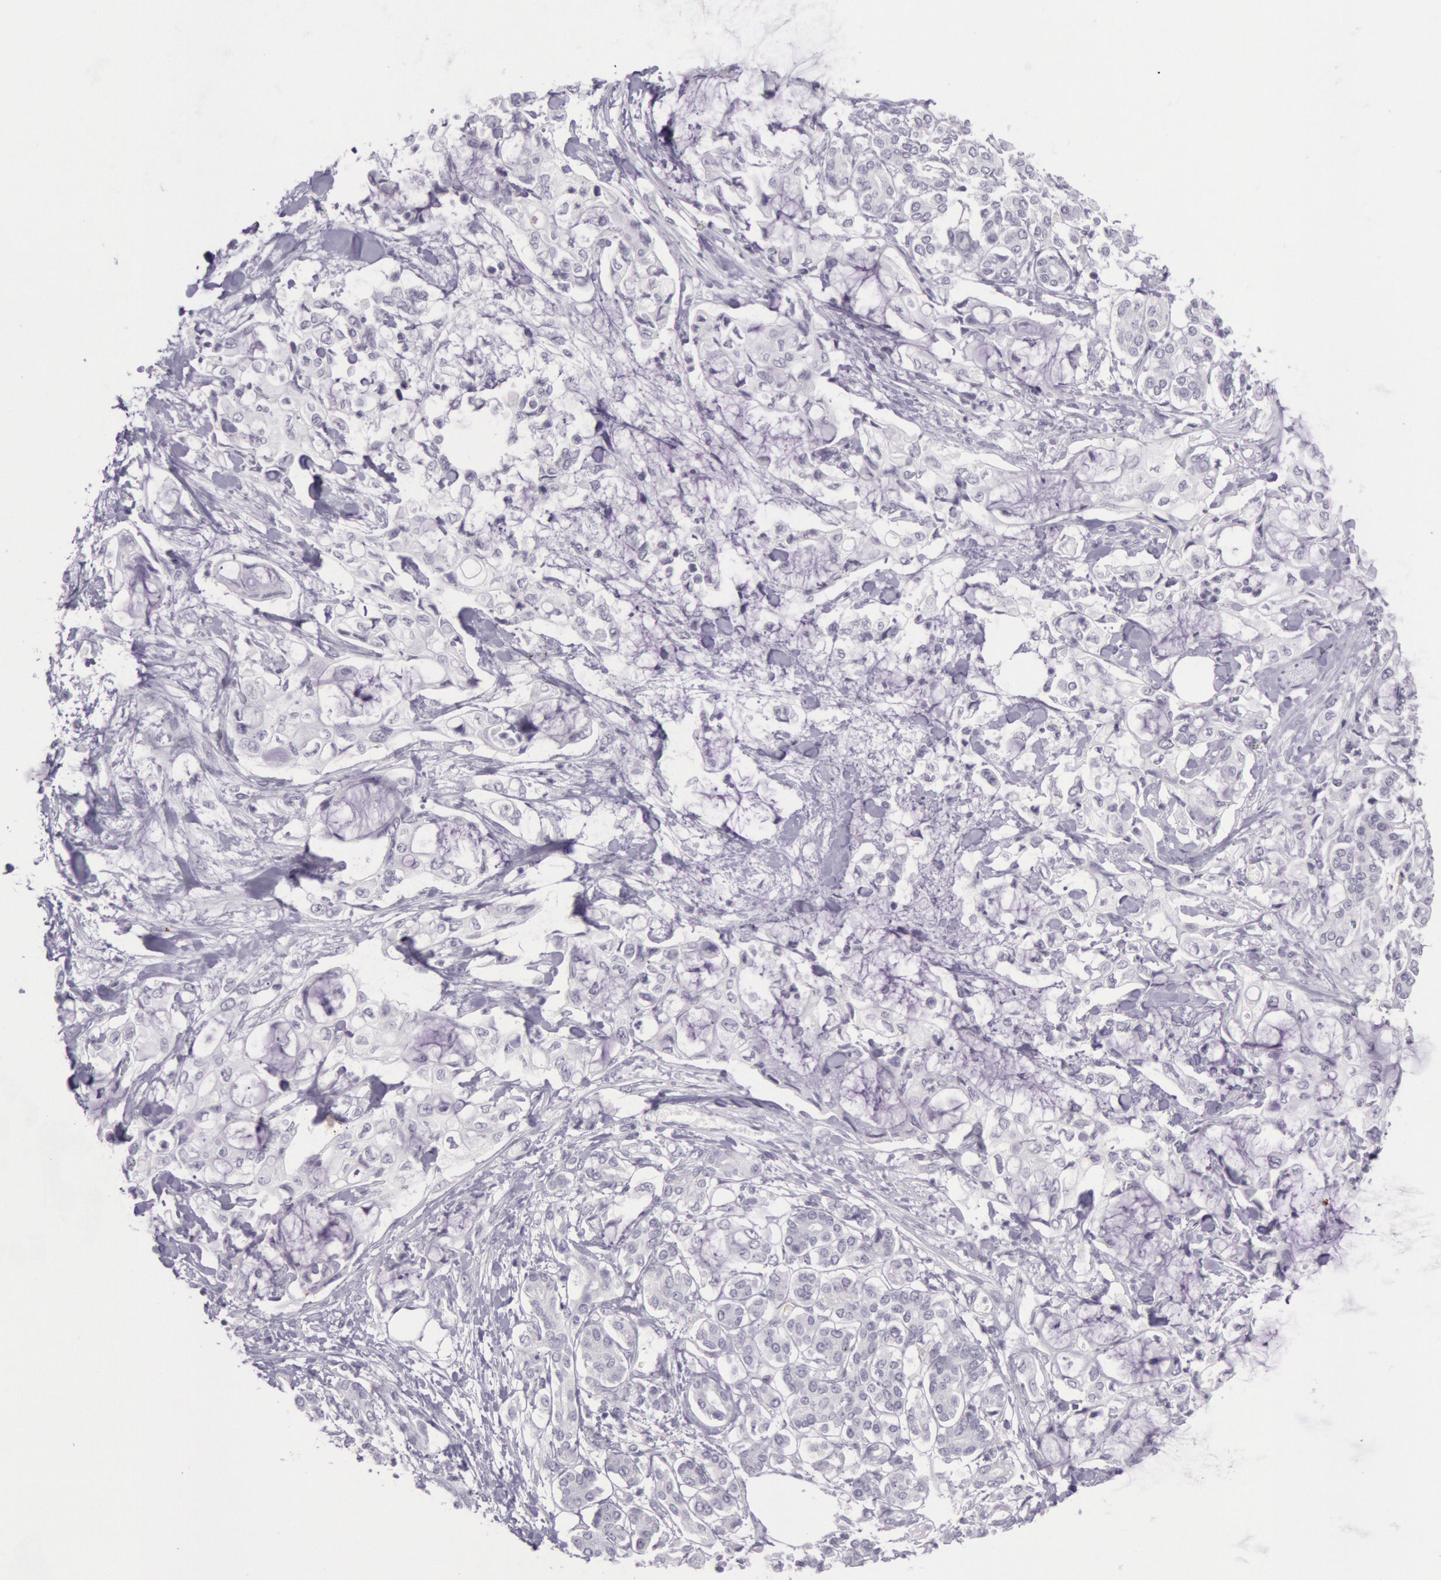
{"staining": {"intensity": "negative", "quantity": "none", "location": "none"}, "tissue": "pancreatic cancer", "cell_type": "Tumor cells", "image_type": "cancer", "snomed": [{"axis": "morphology", "description": "Adenocarcinoma, NOS"}, {"axis": "topography", "description": "Pancreas"}], "caption": "DAB (3,3'-diaminobenzidine) immunohistochemical staining of human pancreatic cancer exhibits no significant staining in tumor cells.", "gene": "CKB", "patient": {"sex": "female", "age": 70}}